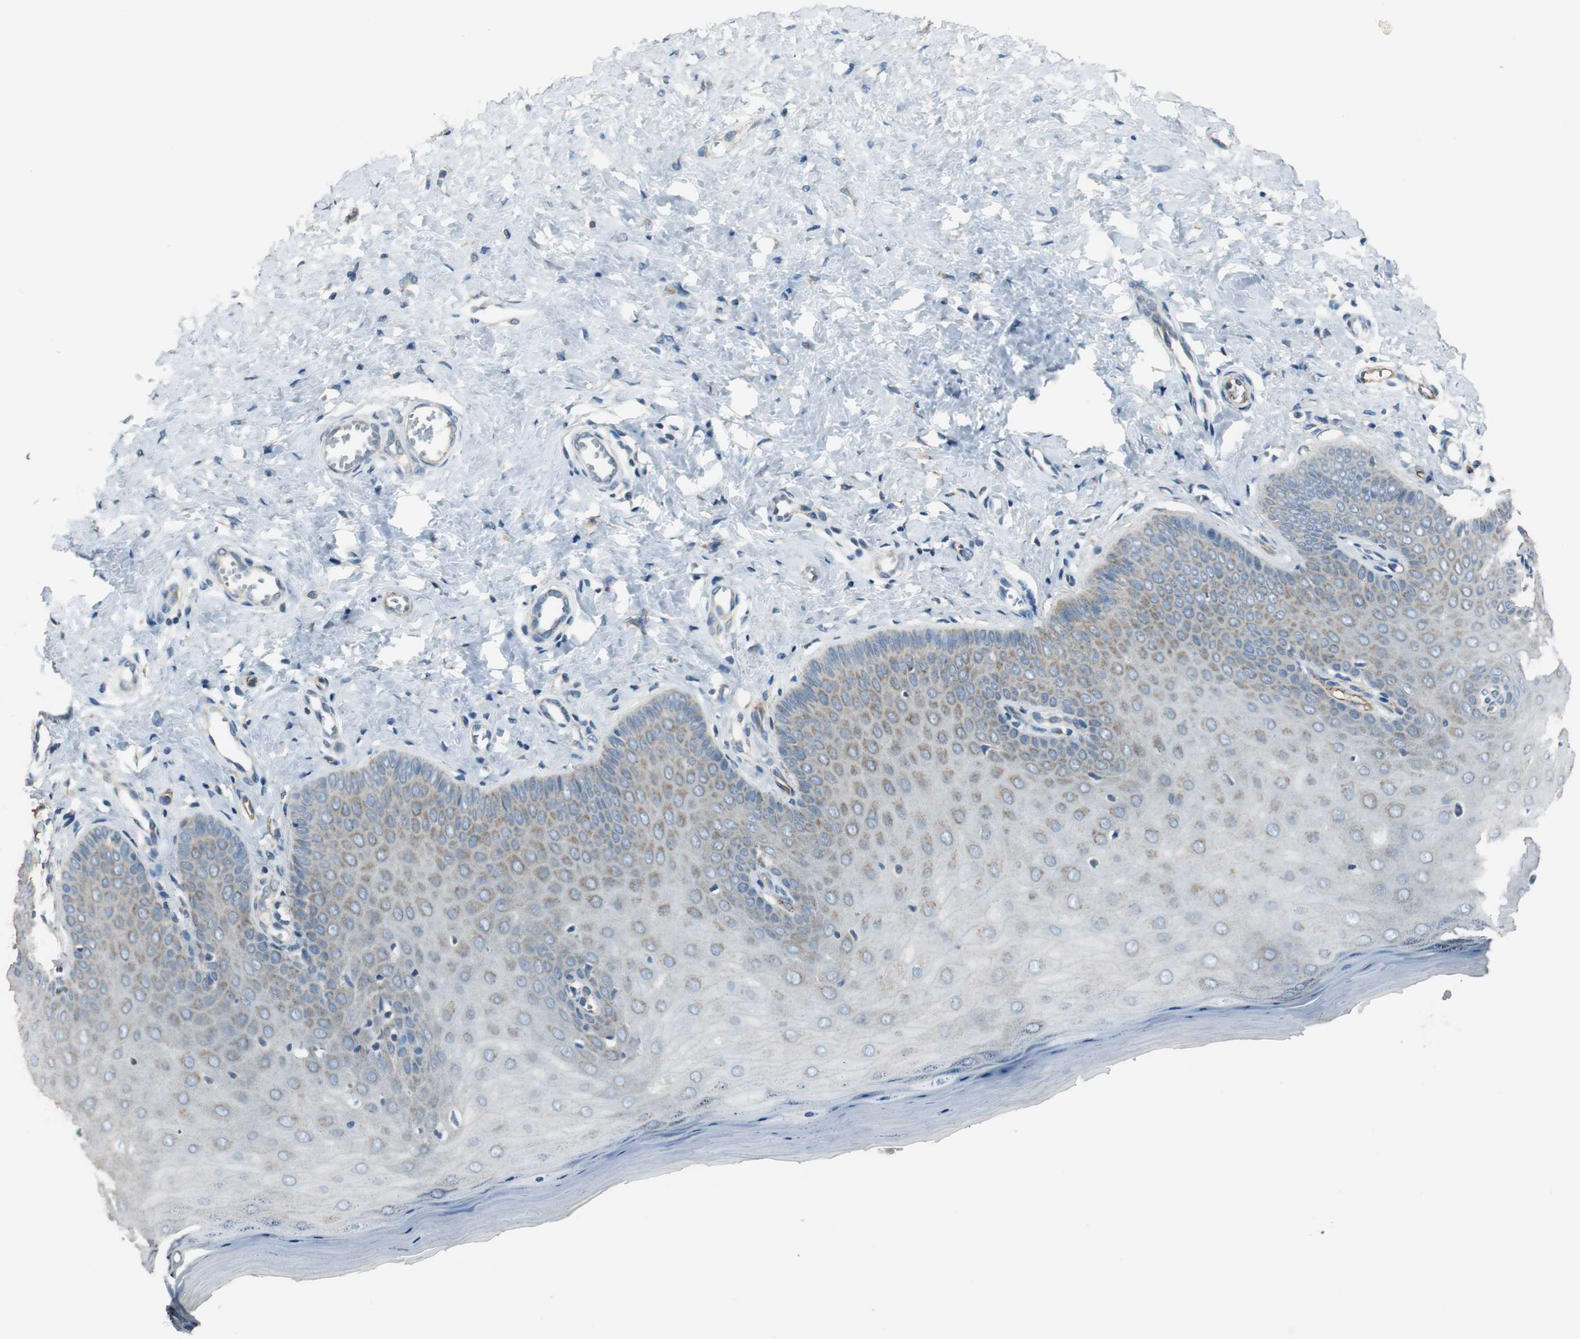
{"staining": {"intensity": "negative", "quantity": "none", "location": "none"}, "tissue": "cervix", "cell_type": "Glandular cells", "image_type": "normal", "snomed": [{"axis": "morphology", "description": "Normal tissue, NOS"}, {"axis": "topography", "description": "Cervix"}], "caption": "Immunohistochemical staining of benign human cervix shows no significant expression in glandular cells. Brightfield microscopy of immunohistochemistry stained with DAB (3,3'-diaminobenzidine) (brown) and hematoxylin (blue), captured at high magnification.", "gene": "MSTO1", "patient": {"sex": "female", "age": 55}}